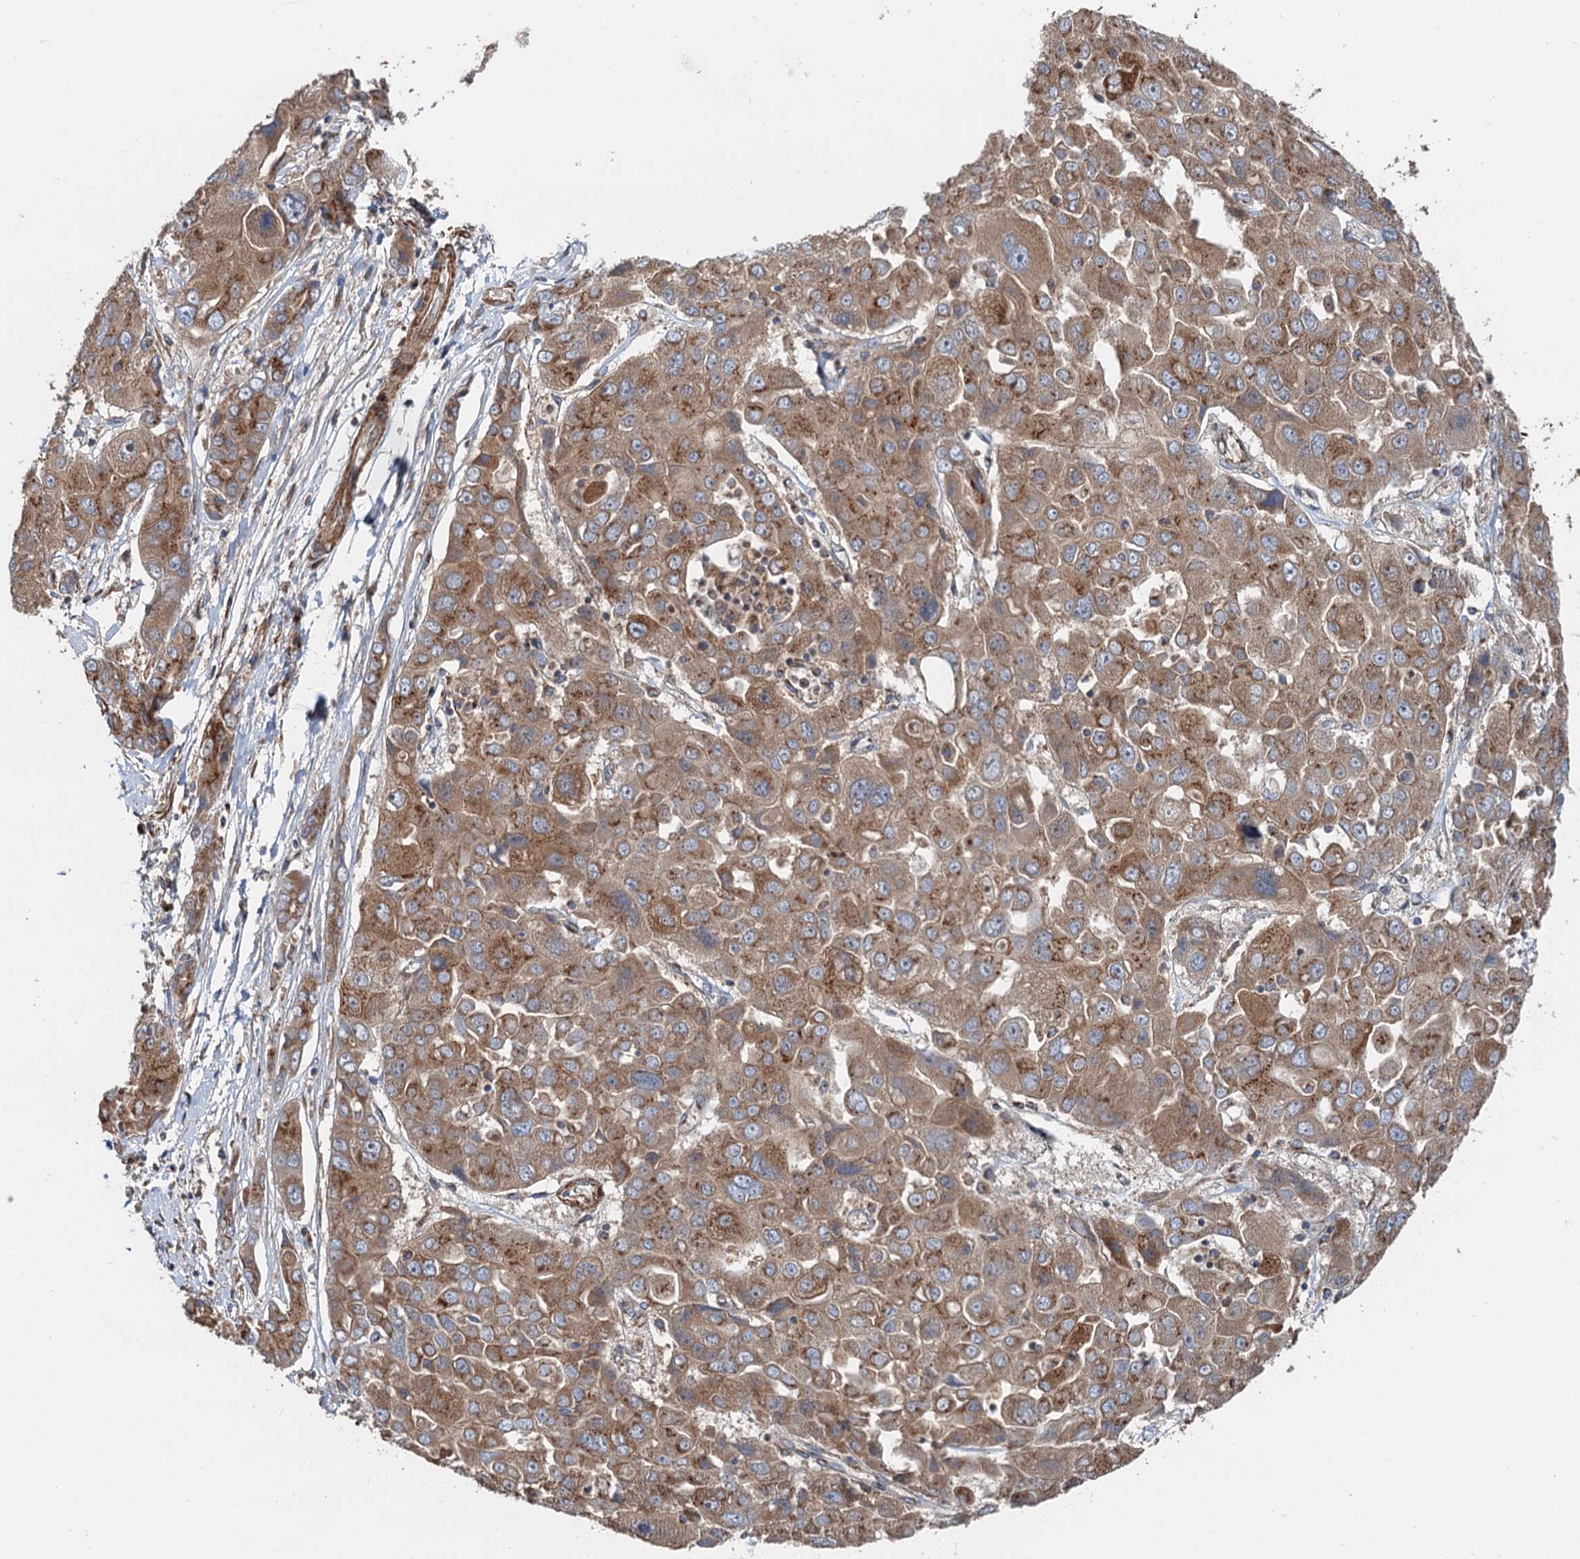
{"staining": {"intensity": "moderate", "quantity": ">75%", "location": "cytoplasmic/membranous"}, "tissue": "liver cancer", "cell_type": "Tumor cells", "image_type": "cancer", "snomed": [{"axis": "morphology", "description": "Cholangiocarcinoma"}, {"axis": "topography", "description": "Liver"}], "caption": "Approximately >75% of tumor cells in human cholangiocarcinoma (liver) demonstrate moderate cytoplasmic/membranous protein staining as visualized by brown immunohistochemical staining.", "gene": "ANKRD26", "patient": {"sex": "male", "age": 67}}